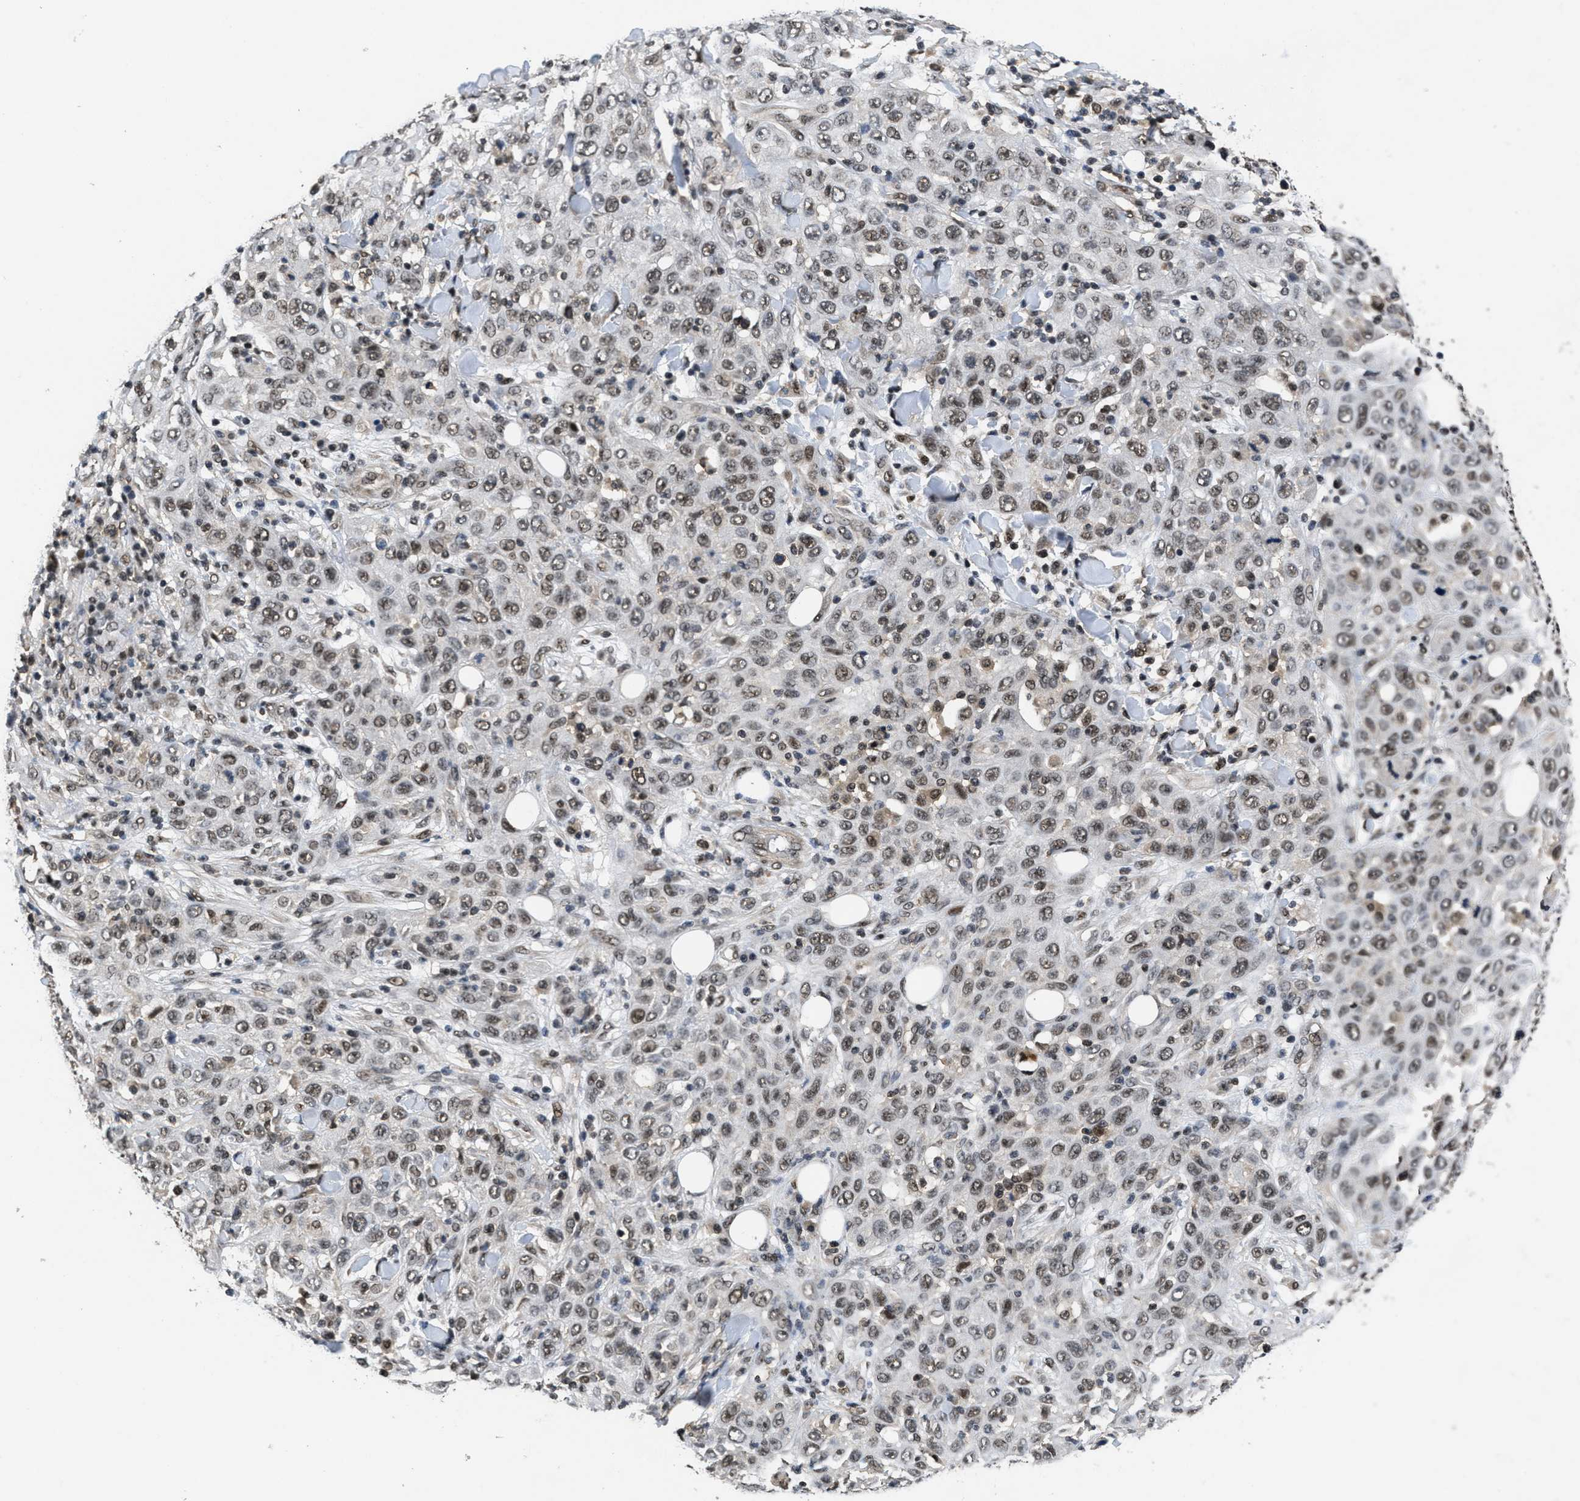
{"staining": {"intensity": "moderate", "quantity": ">75%", "location": "nuclear"}, "tissue": "skin cancer", "cell_type": "Tumor cells", "image_type": "cancer", "snomed": [{"axis": "morphology", "description": "Squamous cell carcinoma, NOS"}, {"axis": "topography", "description": "Skin"}], "caption": "This is a histology image of immunohistochemistry staining of skin cancer (squamous cell carcinoma), which shows moderate staining in the nuclear of tumor cells.", "gene": "CUL4B", "patient": {"sex": "female", "age": 88}}